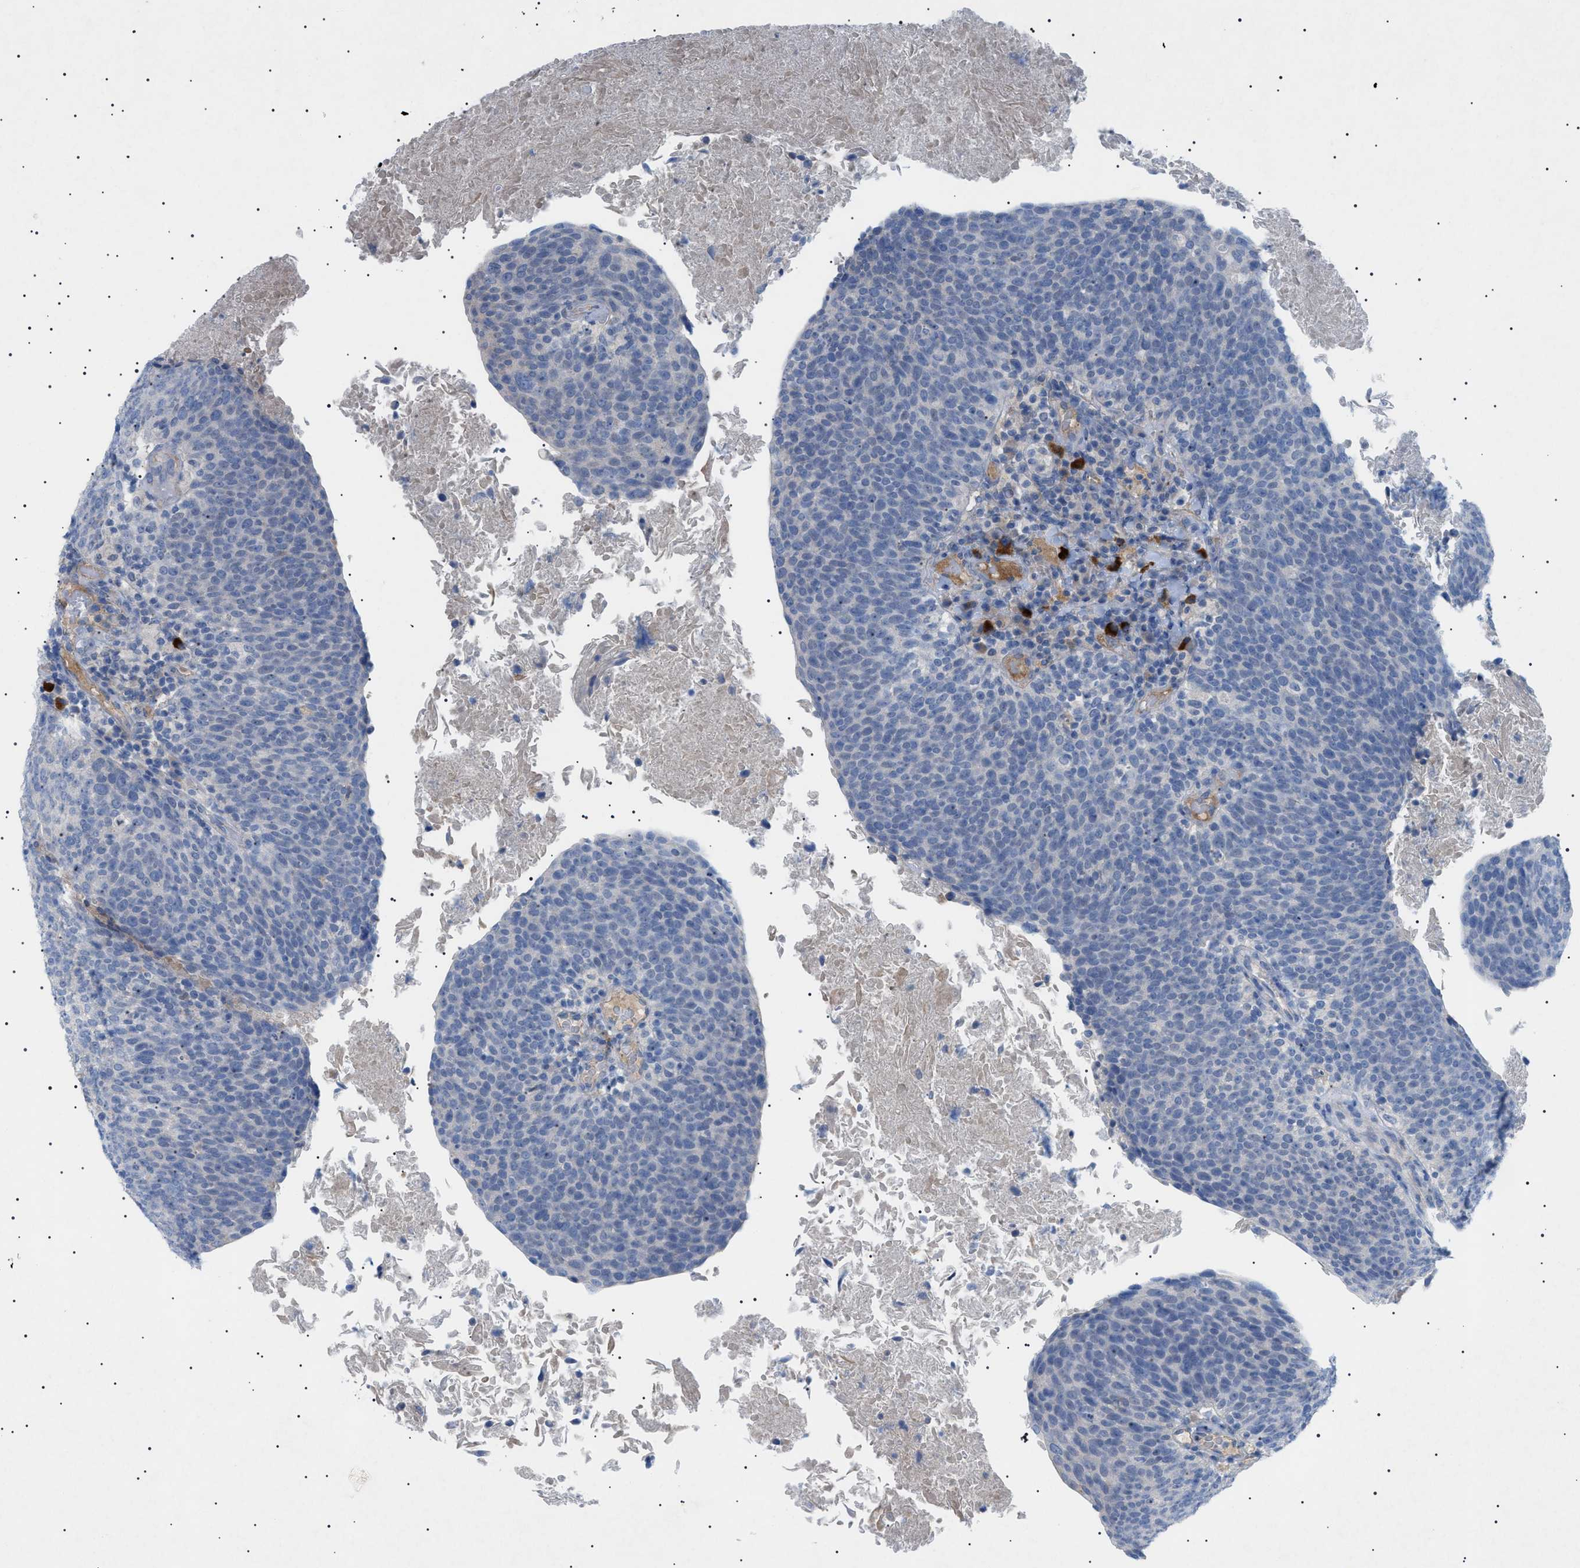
{"staining": {"intensity": "negative", "quantity": "none", "location": "none"}, "tissue": "head and neck cancer", "cell_type": "Tumor cells", "image_type": "cancer", "snomed": [{"axis": "morphology", "description": "Squamous cell carcinoma, NOS"}, {"axis": "morphology", "description": "Squamous cell carcinoma, metastatic, NOS"}, {"axis": "topography", "description": "Lymph node"}, {"axis": "topography", "description": "Head-Neck"}], "caption": "Metastatic squamous cell carcinoma (head and neck) stained for a protein using IHC reveals no expression tumor cells.", "gene": "ADAMTS1", "patient": {"sex": "male", "age": 62}}